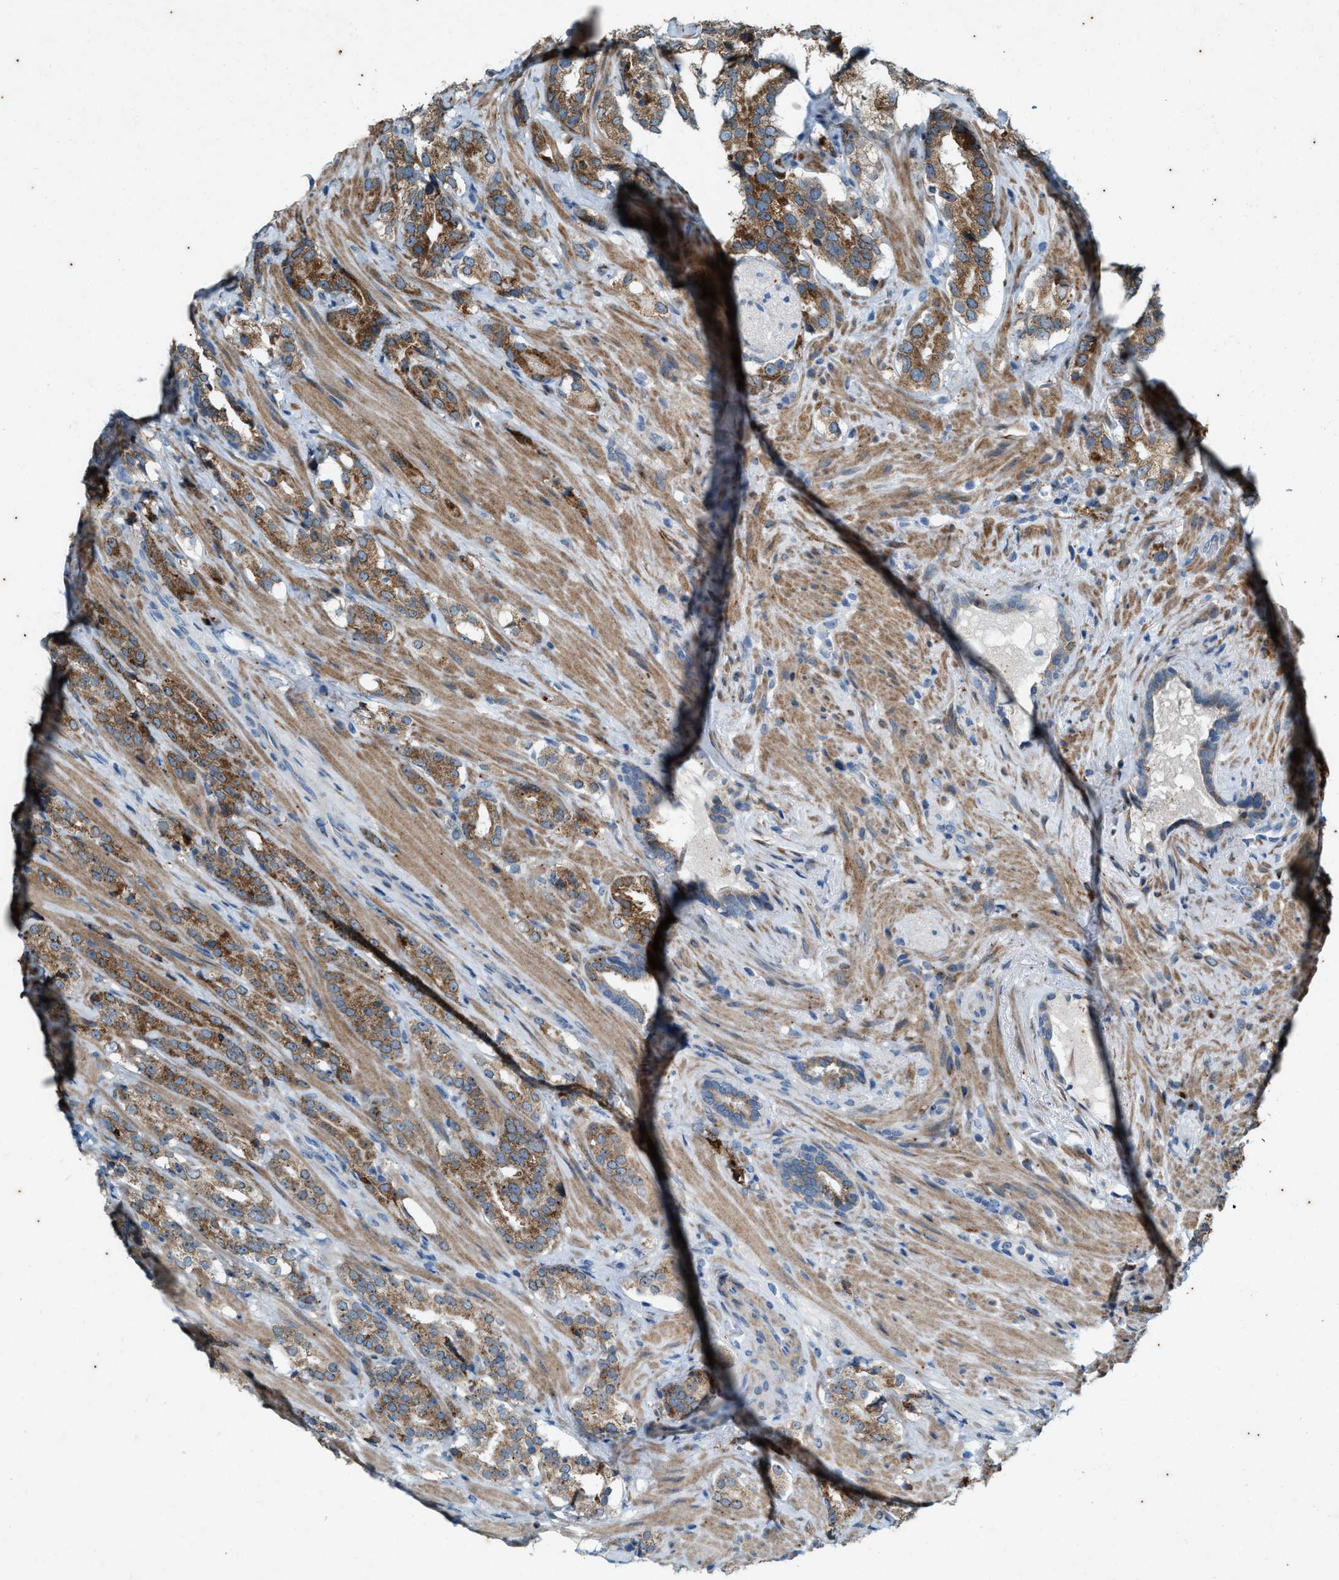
{"staining": {"intensity": "moderate", "quantity": ">75%", "location": "cytoplasmic/membranous"}, "tissue": "prostate cancer", "cell_type": "Tumor cells", "image_type": "cancer", "snomed": [{"axis": "morphology", "description": "Adenocarcinoma, High grade"}, {"axis": "topography", "description": "Prostate"}], "caption": "Immunohistochemistry staining of prostate cancer (high-grade adenocarcinoma), which exhibits medium levels of moderate cytoplasmic/membranous positivity in about >75% of tumor cells indicating moderate cytoplasmic/membranous protein positivity. The staining was performed using DAB (brown) for protein detection and nuclei were counterstained in hematoxylin (blue).", "gene": "CHPF2", "patient": {"sex": "male", "age": 71}}